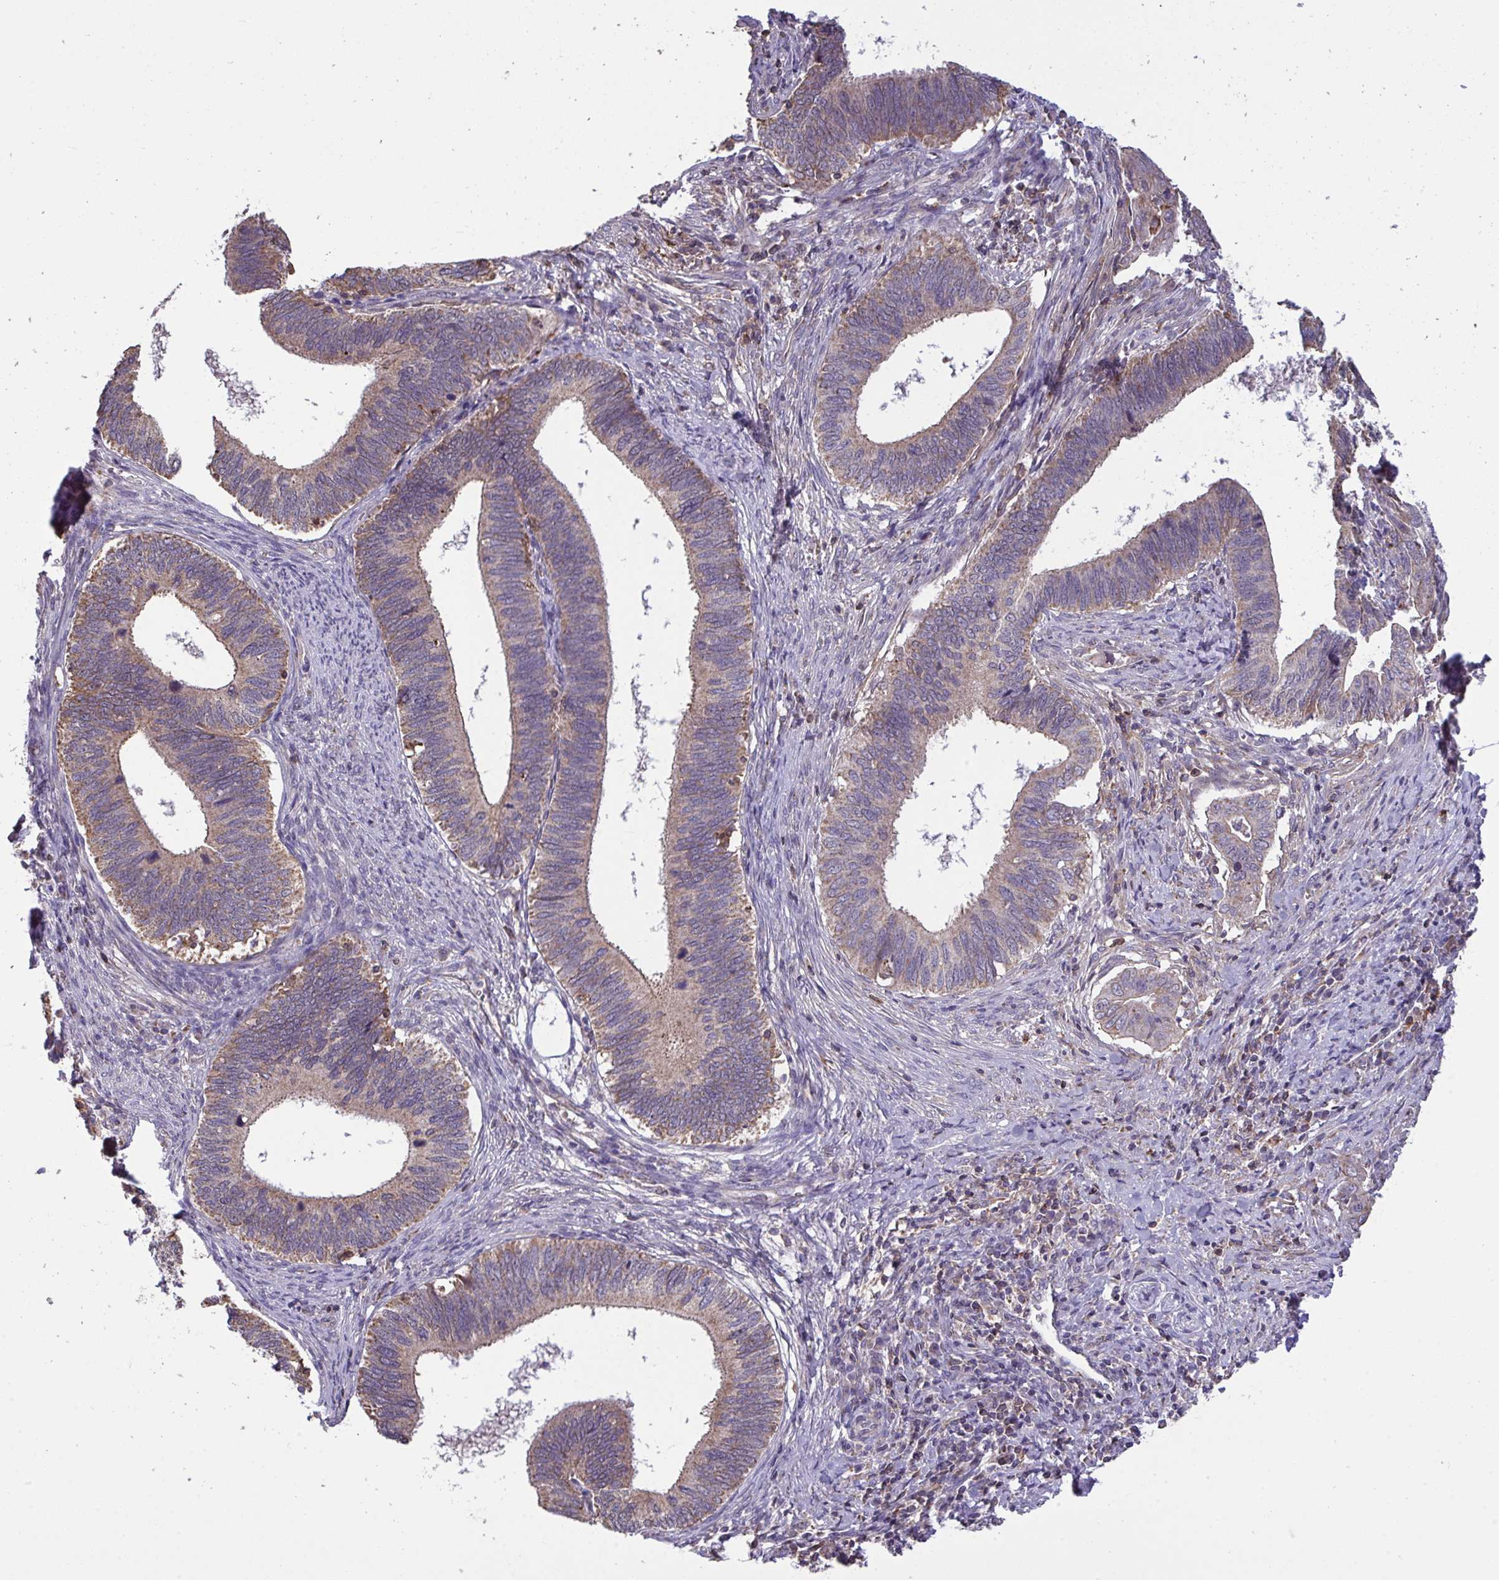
{"staining": {"intensity": "negative", "quantity": "none", "location": "none"}, "tissue": "cervical cancer", "cell_type": "Tumor cells", "image_type": "cancer", "snomed": [{"axis": "morphology", "description": "Adenocarcinoma, NOS"}, {"axis": "topography", "description": "Cervix"}], "caption": "Immunohistochemistry micrograph of cervical cancer (adenocarcinoma) stained for a protein (brown), which exhibits no expression in tumor cells. (DAB (3,3'-diaminobenzidine) IHC, high magnification).", "gene": "PPM1H", "patient": {"sex": "female", "age": 42}}